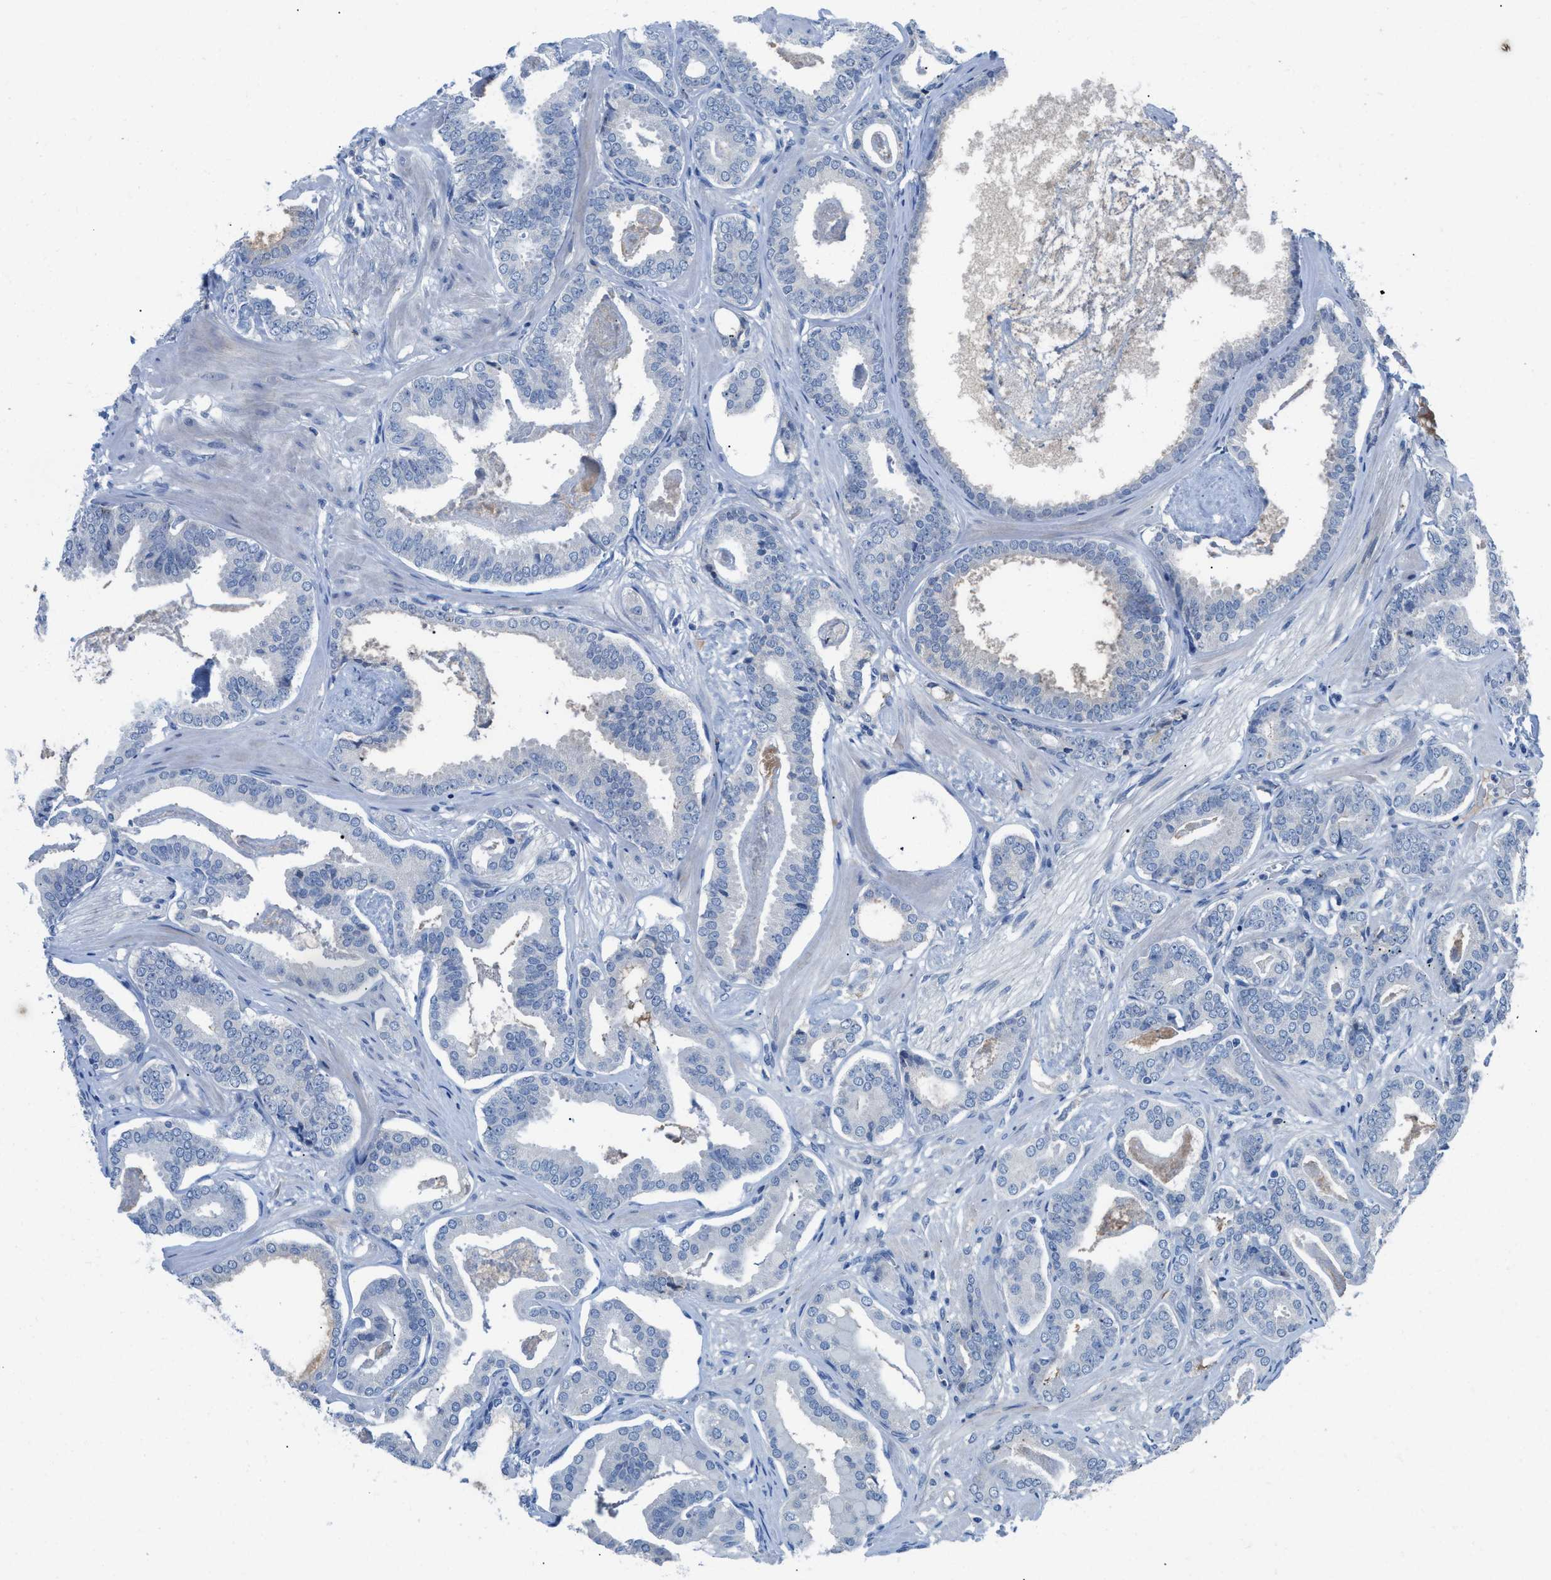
{"staining": {"intensity": "negative", "quantity": "none", "location": "none"}, "tissue": "prostate cancer", "cell_type": "Tumor cells", "image_type": "cancer", "snomed": [{"axis": "morphology", "description": "Adenocarcinoma, Low grade"}, {"axis": "topography", "description": "Prostate"}], "caption": "Tumor cells are negative for brown protein staining in prostate cancer. (DAB (3,3'-diaminobenzidine) immunohistochemistry visualized using brightfield microscopy, high magnification).", "gene": "HPX", "patient": {"sex": "male", "age": 53}}